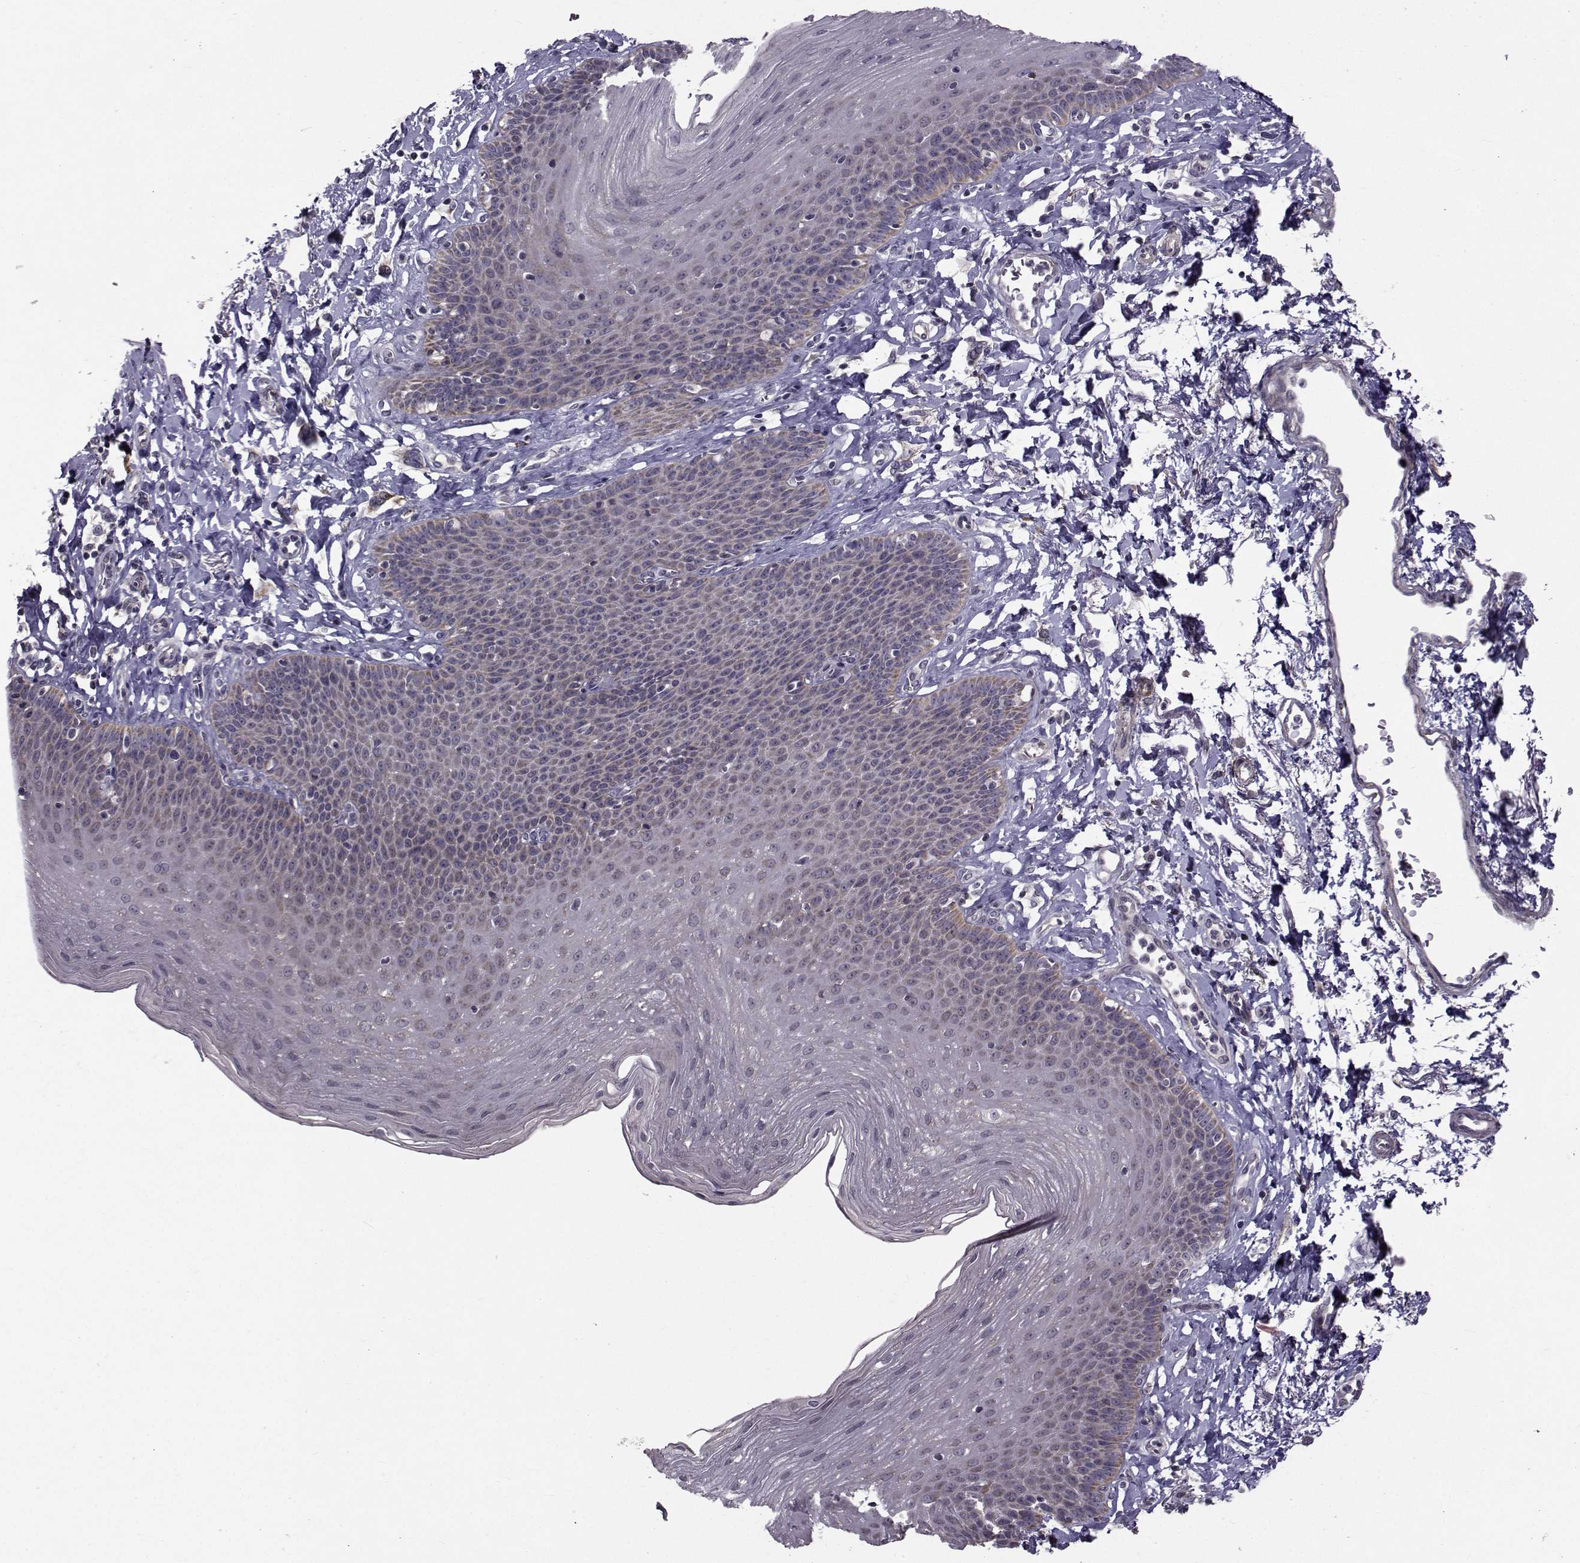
{"staining": {"intensity": "negative", "quantity": "none", "location": "none"}, "tissue": "esophagus", "cell_type": "Squamous epithelial cells", "image_type": "normal", "snomed": [{"axis": "morphology", "description": "Normal tissue, NOS"}, {"axis": "topography", "description": "Esophagus"}], "caption": "DAB immunohistochemical staining of benign human esophagus demonstrates no significant positivity in squamous epithelial cells.", "gene": "FDXR", "patient": {"sex": "female", "age": 81}}